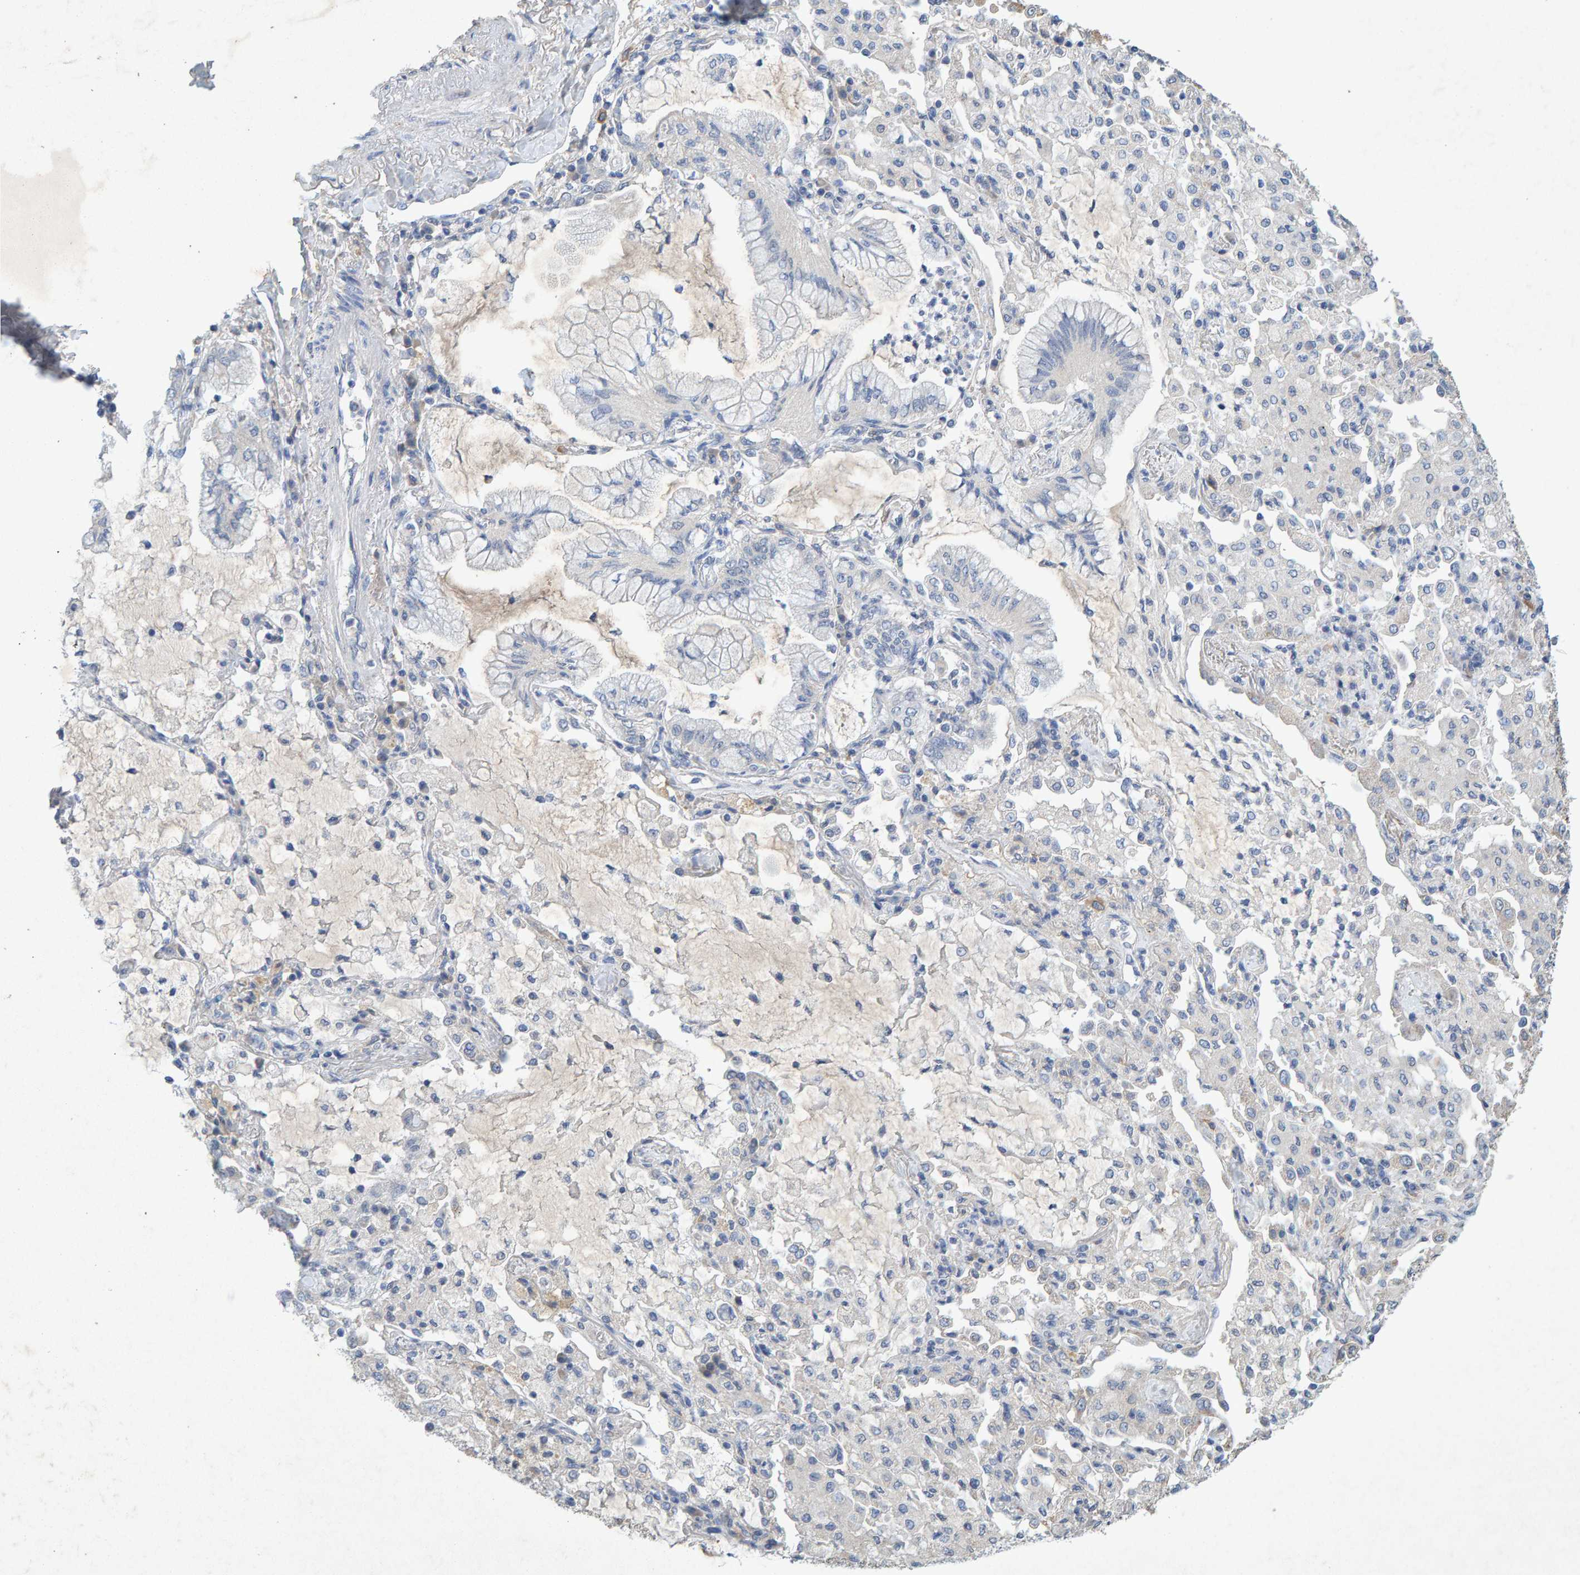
{"staining": {"intensity": "negative", "quantity": "none", "location": "none"}, "tissue": "lung cancer", "cell_type": "Tumor cells", "image_type": "cancer", "snomed": [{"axis": "morphology", "description": "Adenocarcinoma, NOS"}, {"axis": "topography", "description": "Lung"}], "caption": "Micrograph shows no significant protein staining in tumor cells of lung cancer. Nuclei are stained in blue.", "gene": "CTH", "patient": {"sex": "female", "age": 70}}